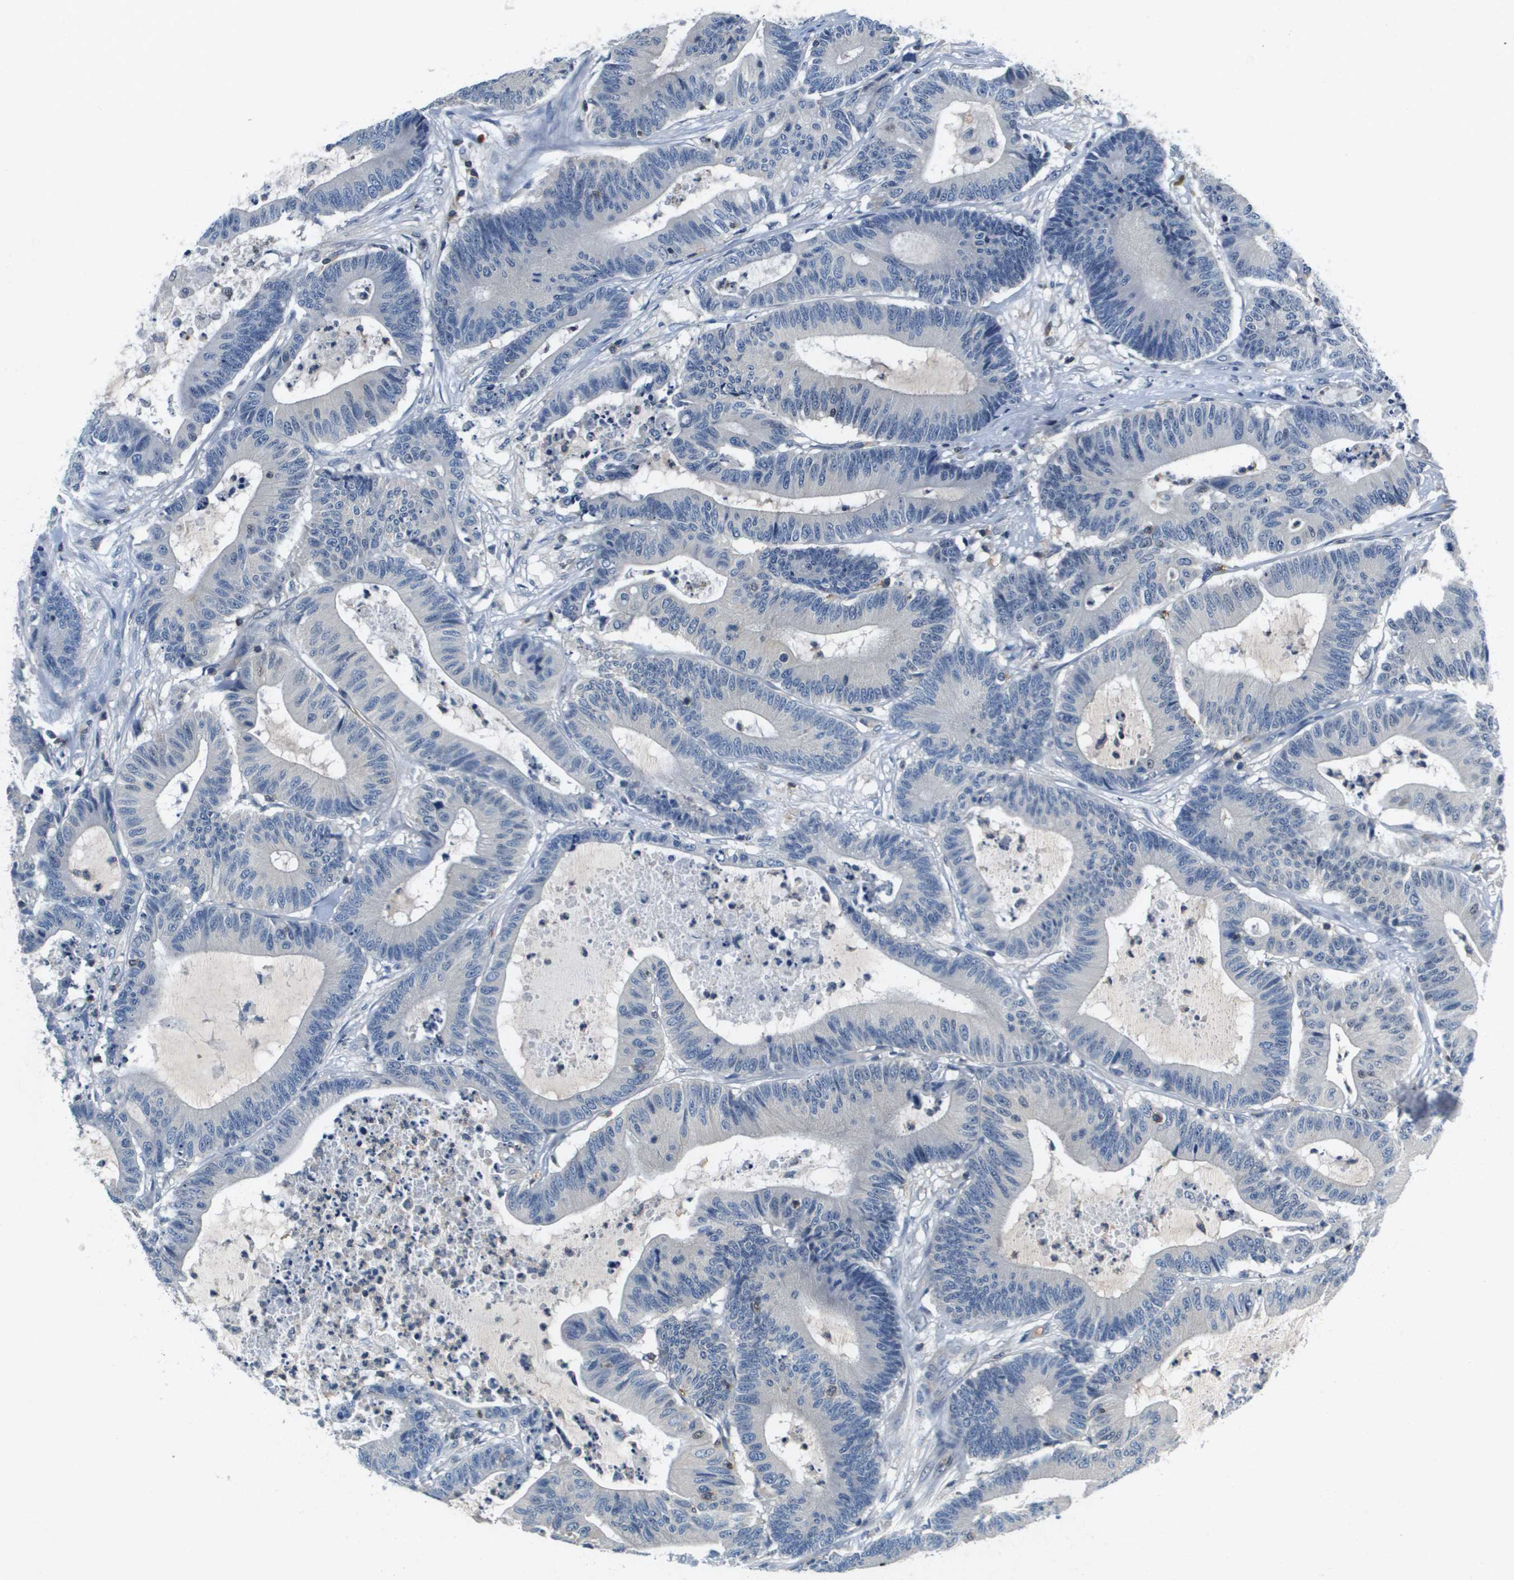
{"staining": {"intensity": "negative", "quantity": "none", "location": "none"}, "tissue": "colorectal cancer", "cell_type": "Tumor cells", "image_type": "cancer", "snomed": [{"axis": "morphology", "description": "Adenocarcinoma, NOS"}, {"axis": "topography", "description": "Colon"}], "caption": "Micrograph shows no protein staining in tumor cells of colorectal adenocarcinoma tissue. (Brightfield microscopy of DAB IHC at high magnification).", "gene": "KCNQ5", "patient": {"sex": "female", "age": 84}}